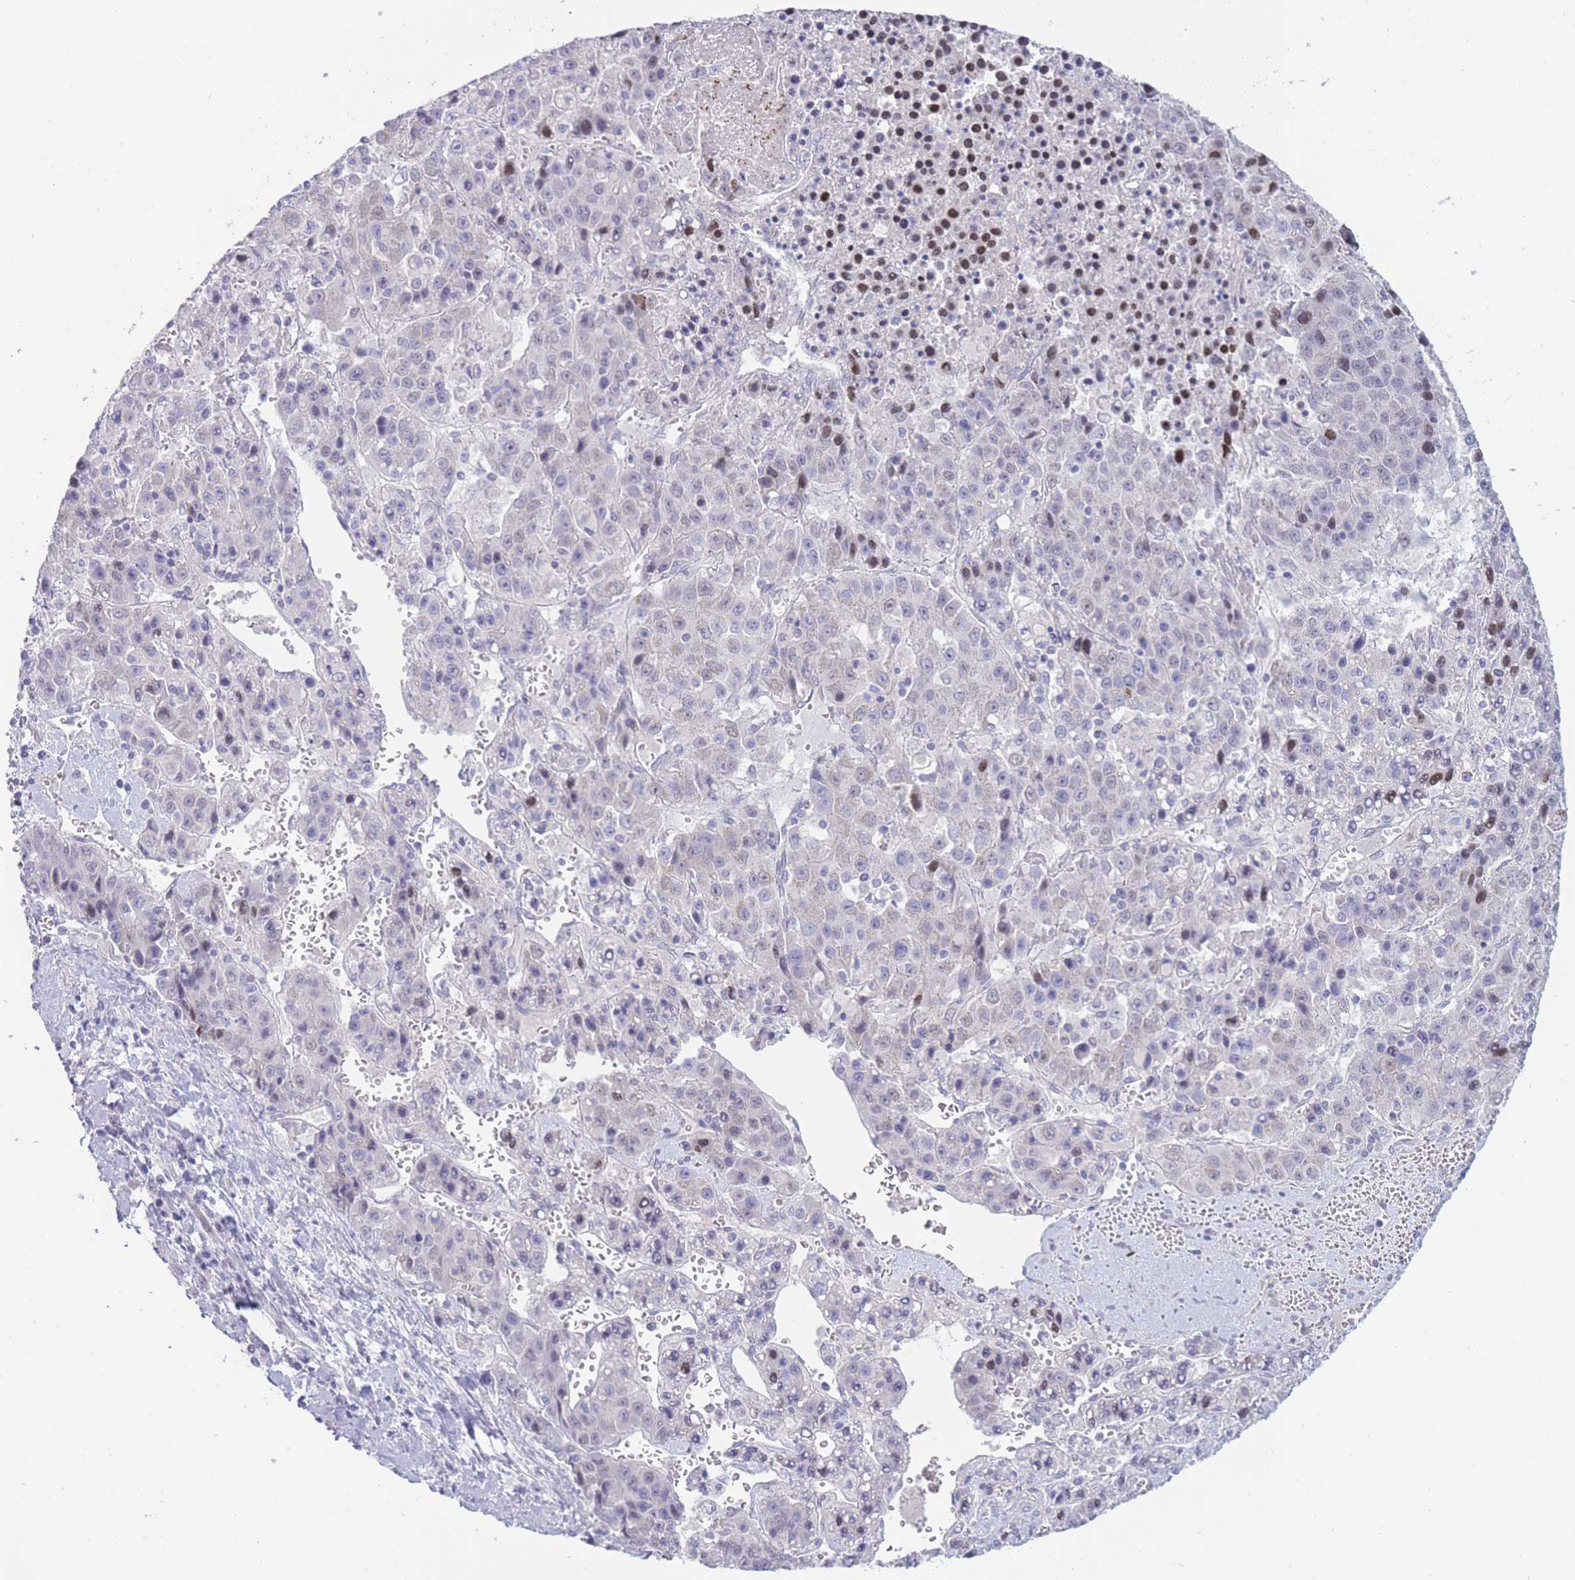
{"staining": {"intensity": "weak", "quantity": "<25%", "location": "nuclear"}, "tissue": "liver cancer", "cell_type": "Tumor cells", "image_type": "cancer", "snomed": [{"axis": "morphology", "description": "Carcinoma, Hepatocellular, NOS"}, {"axis": "topography", "description": "Liver"}], "caption": "This is an immunohistochemistry histopathology image of human hepatocellular carcinoma (liver). There is no positivity in tumor cells.", "gene": "PRR23B", "patient": {"sex": "female", "age": 53}}